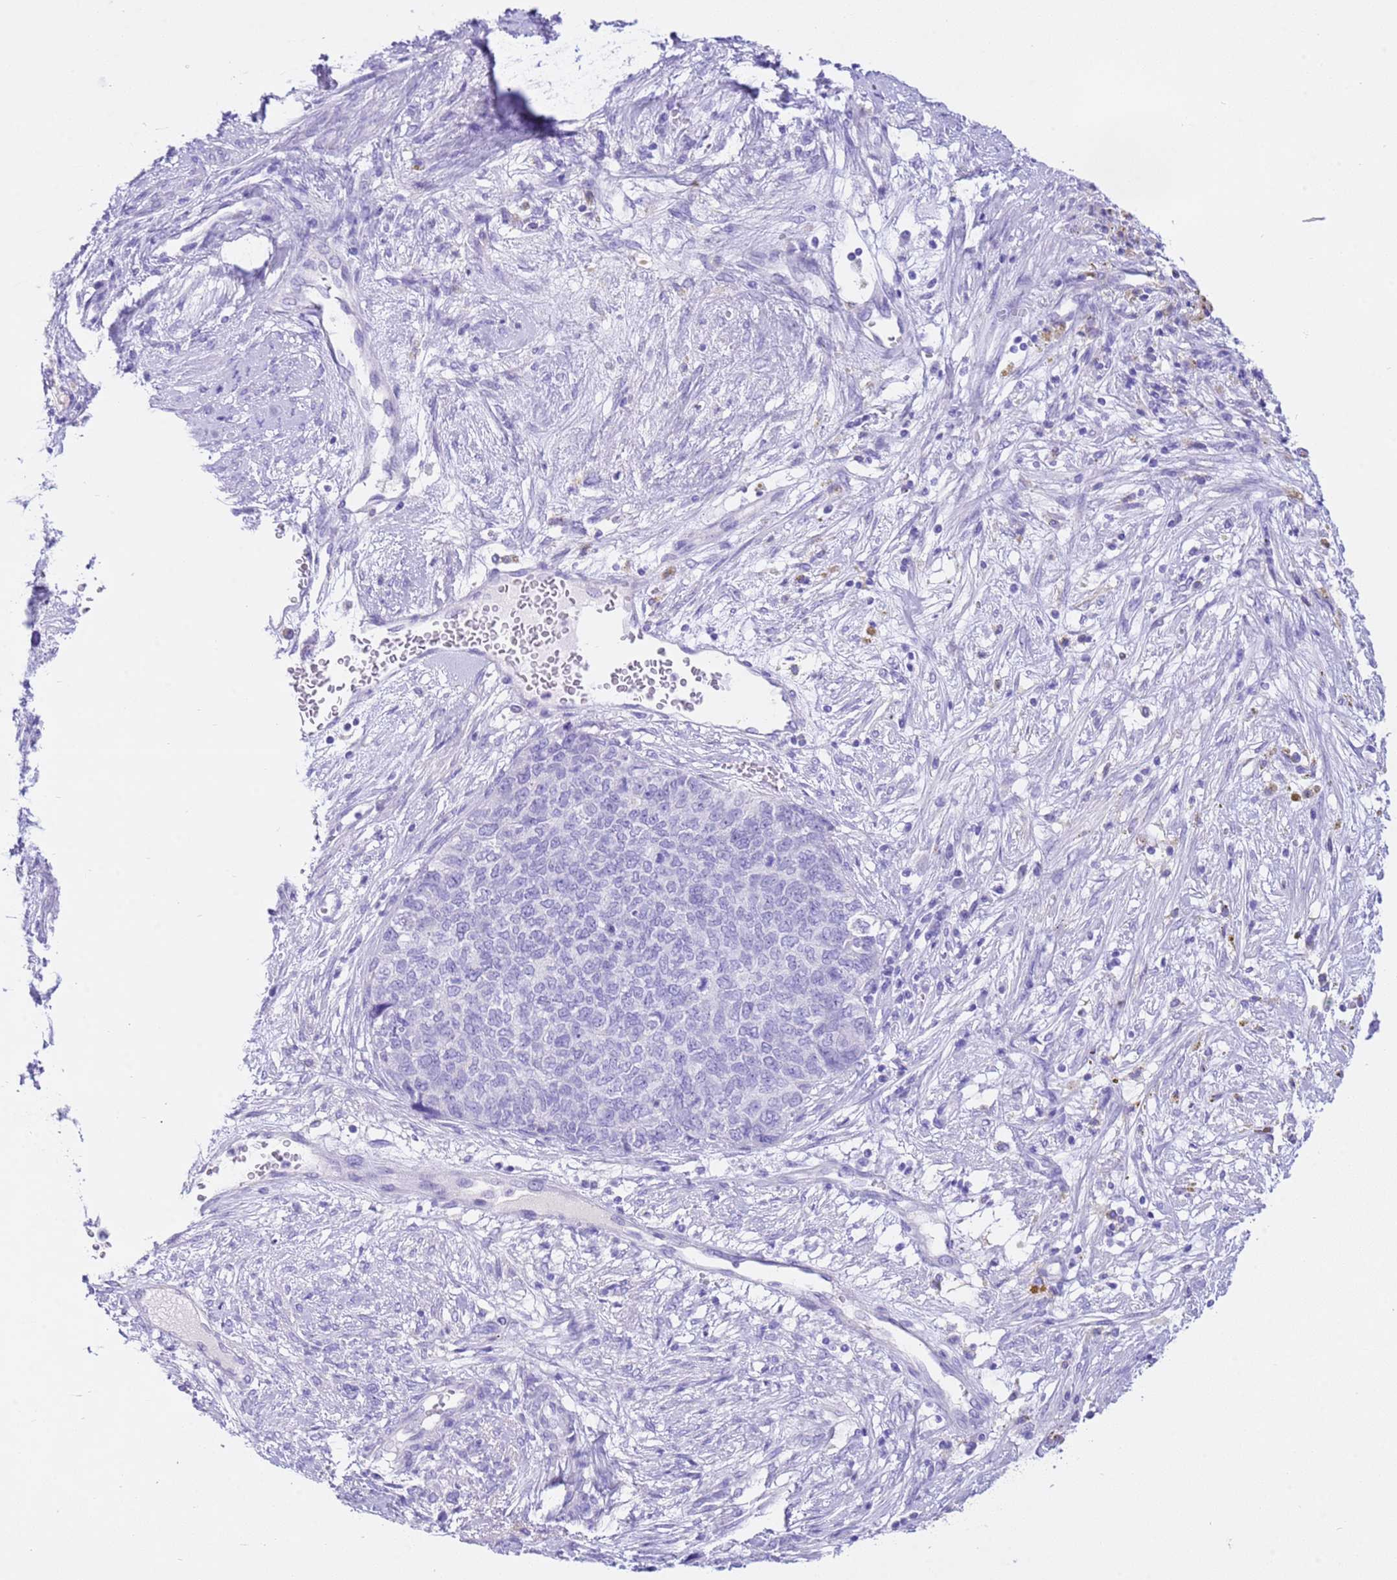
{"staining": {"intensity": "negative", "quantity": "none", "location": "none"}, "tissue": "cervical cancer", "cell_type": "Tumor cells", "image_type": "cancer", "snomed": [{"axis": "morphology", "description": "Squamous cell carcinoma, NOS"}, {"axis": "topography", "description": "Cervix"}], "caption": "This is an immunohistochemistry histopathology image of cervical squamous cell carcinoma. There is no positivity in tumor cells.", "gene": "CPB1", "patient": {"sex": "female", "age": 63}}